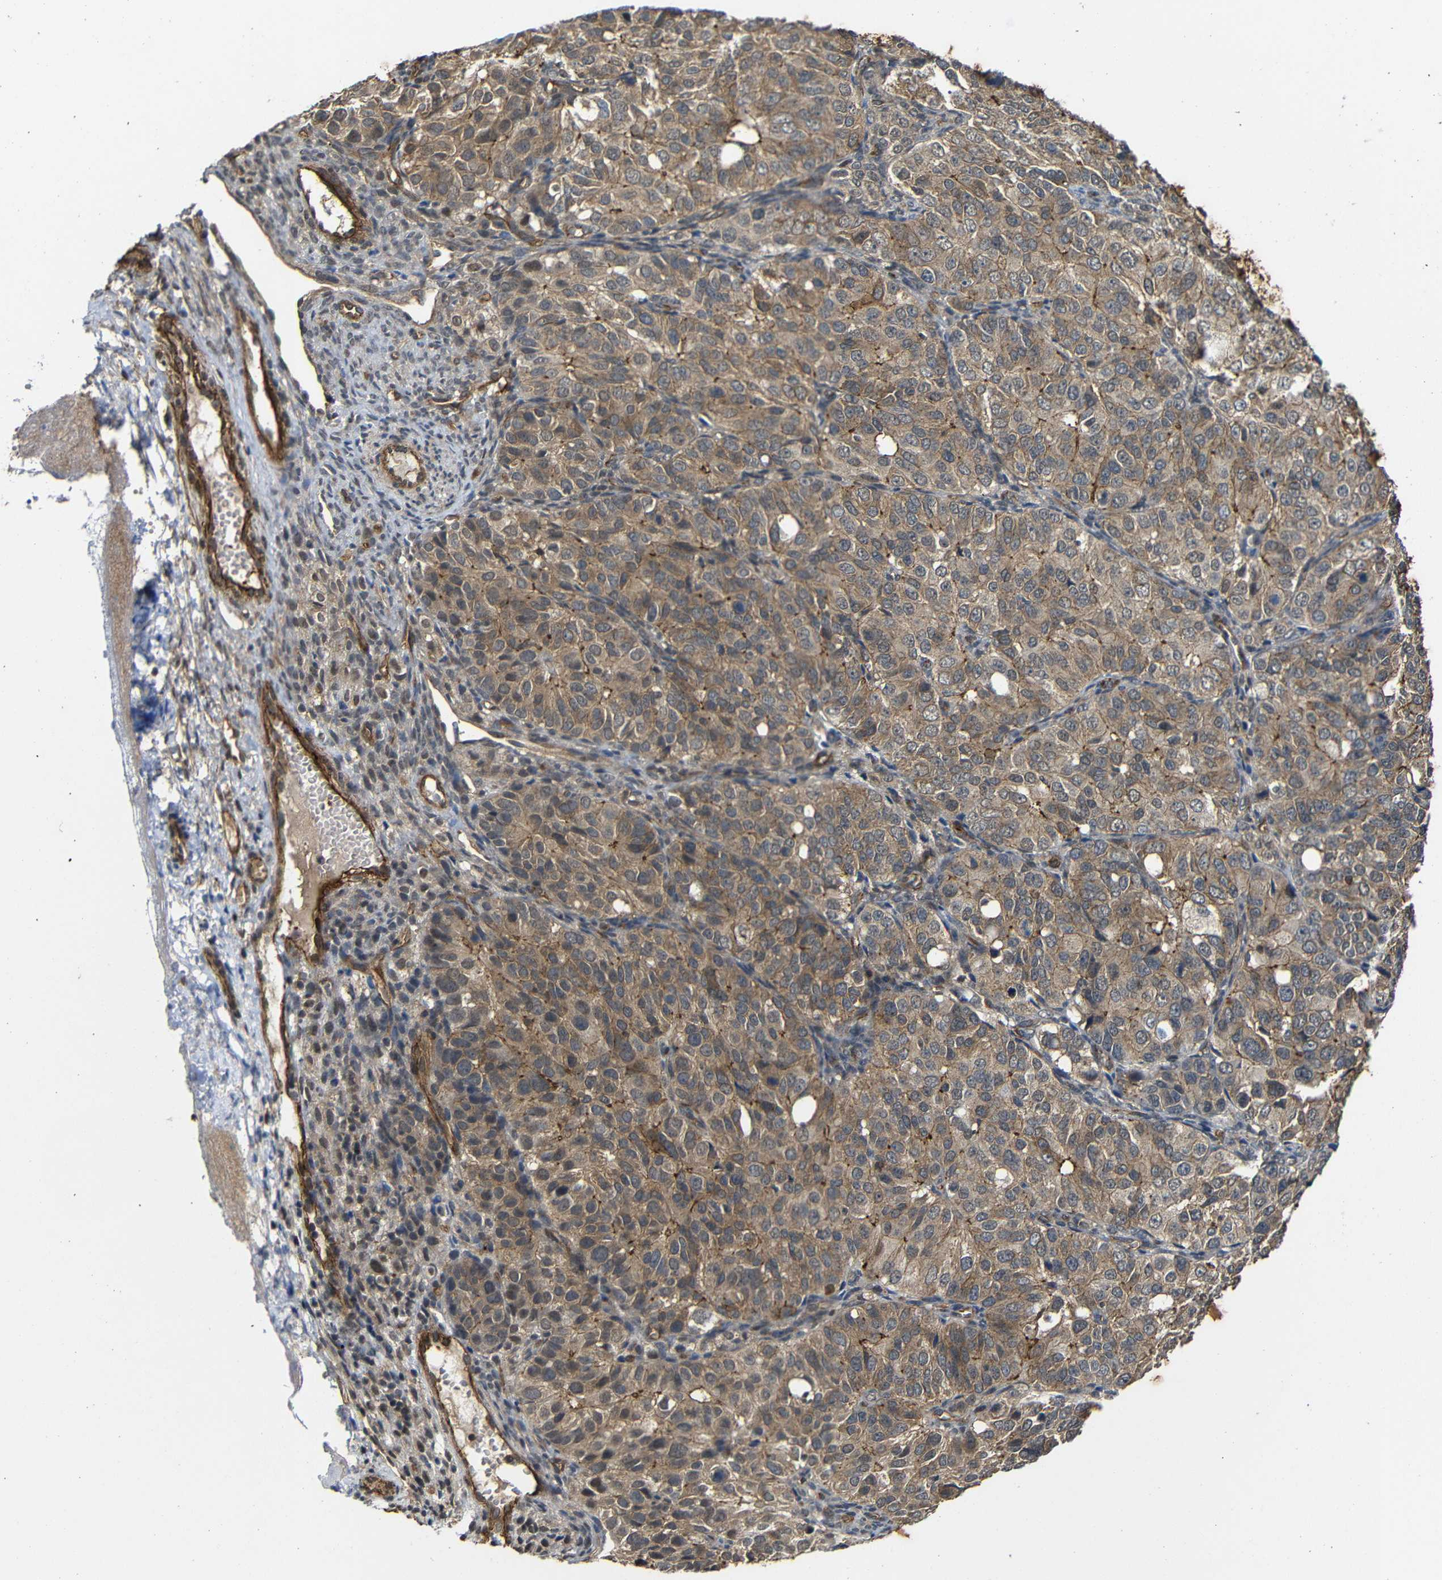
{"staining": {"intensity": "moderate", "quantity": ">75%", "location": "cytoplasmic/membranous"}, "tissue": "ovarian cancer", "cell_type": "Tumor cells", "image_type": "cancer", "snomed": [{"axis": "morphology", "description": "Carcinoma, endometroid"}, {"axis": "topography", "description": "Ovary"}], "caption": "Protein staining of ovarian endometroid carcinoma tissue exhibits moderate cytoplasmic/membranous positivity in approximately >75% of tumor cells.", "gene": "NANOS1", "patient": {"sex": "female", "age": 51}}